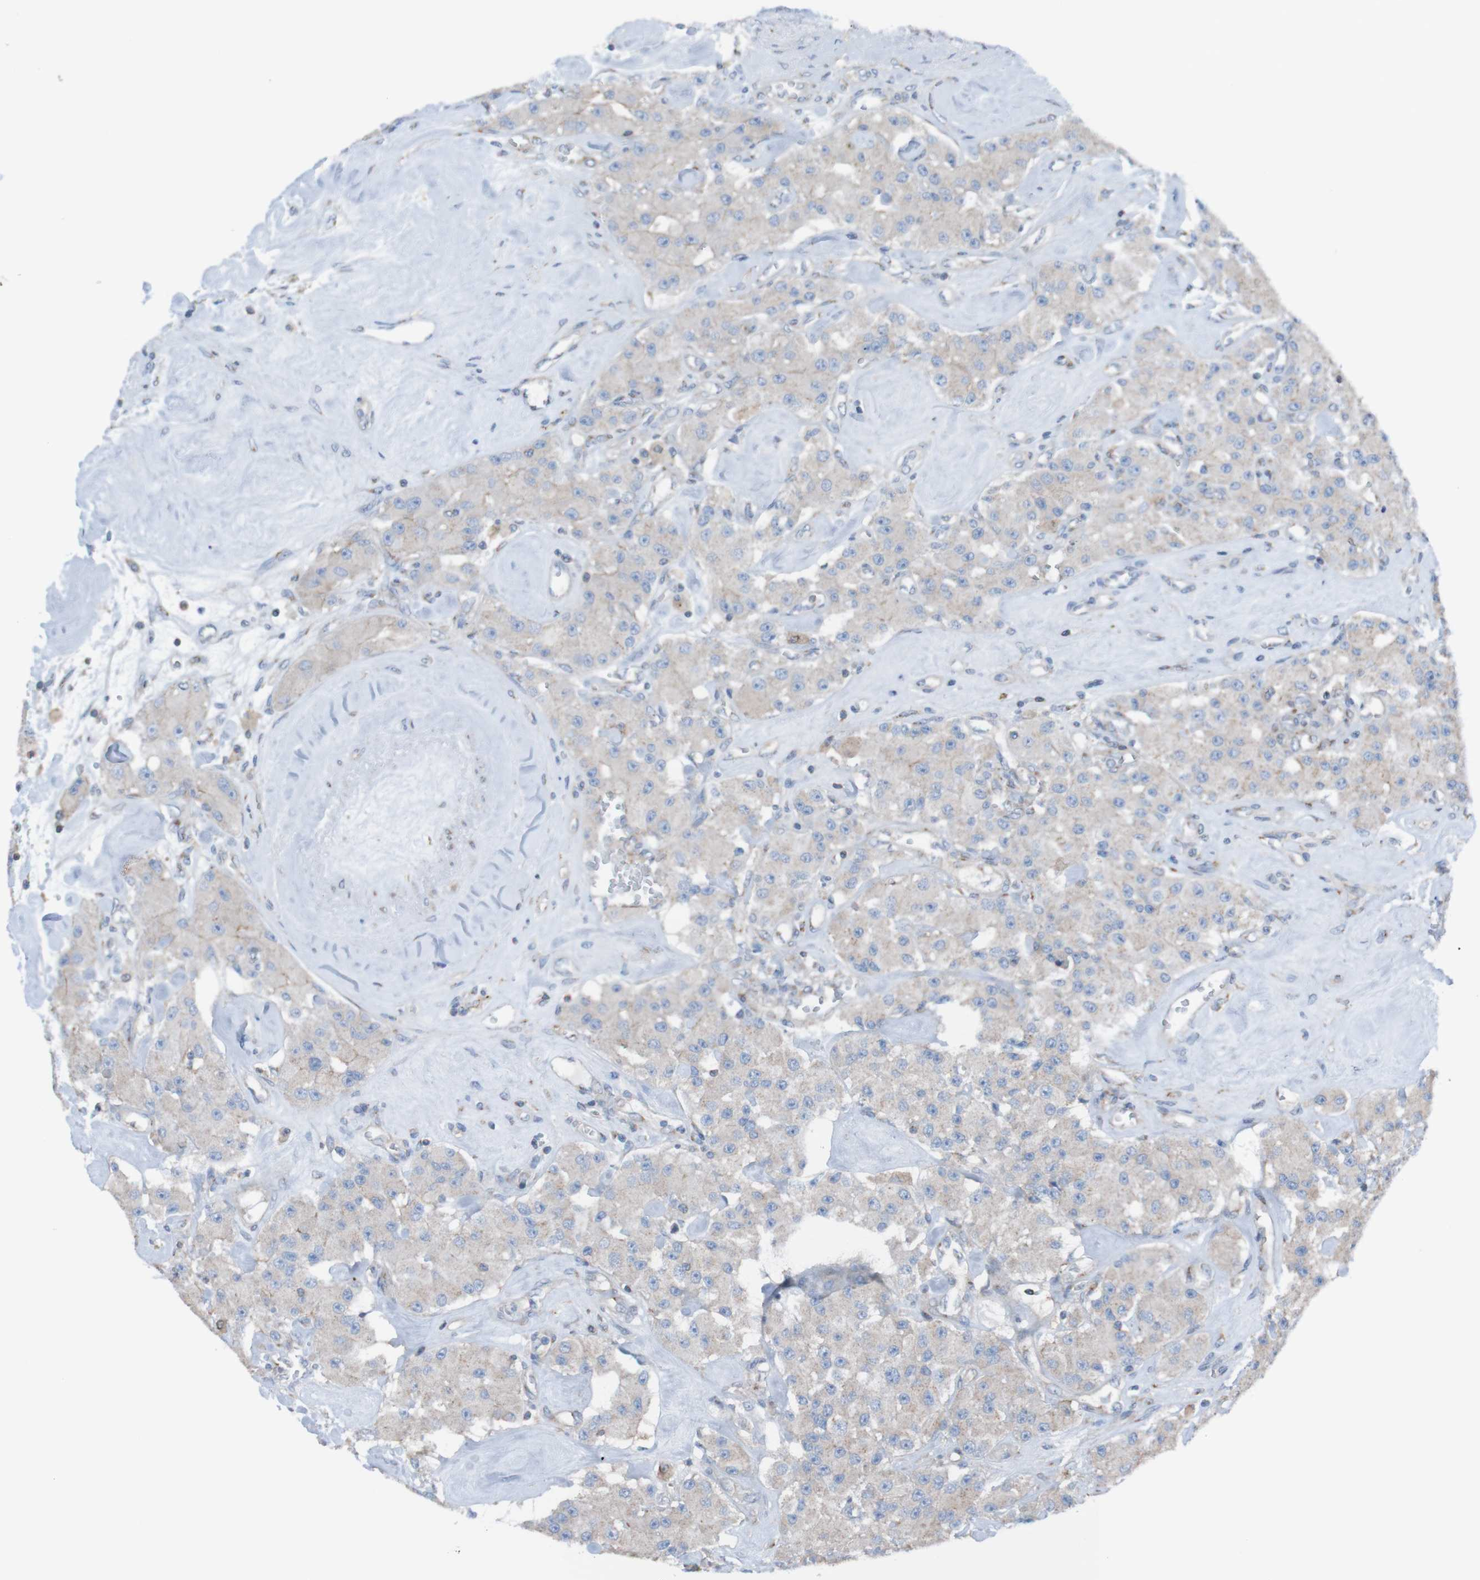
{"staining": {"intensity": "moderate", "quantity": "25%-75%", "location": "cytoplasmic/membranous"}, "tissue": "carcinoid", "cell_type": "Tumor cells", "image_type": "cancer", "snomed": [{"axis": "morphology", "description": "Carcinoid, malignant, NOS"}, {"axis": "topography", "description": "Pancreas"}], "caption": "High-magnification brightfield microscopy of carcinoid stained with DAB (3,3'-diaminobenzidine) (brown) and counterstained with hematoxylin (blue). tumor cells exhibit moderate cytoplasmic/membranous expression is appreciated in about25%-75% of cells.", "gene": "MINAR1", "patient": {"sex": "male", "age": 41}}